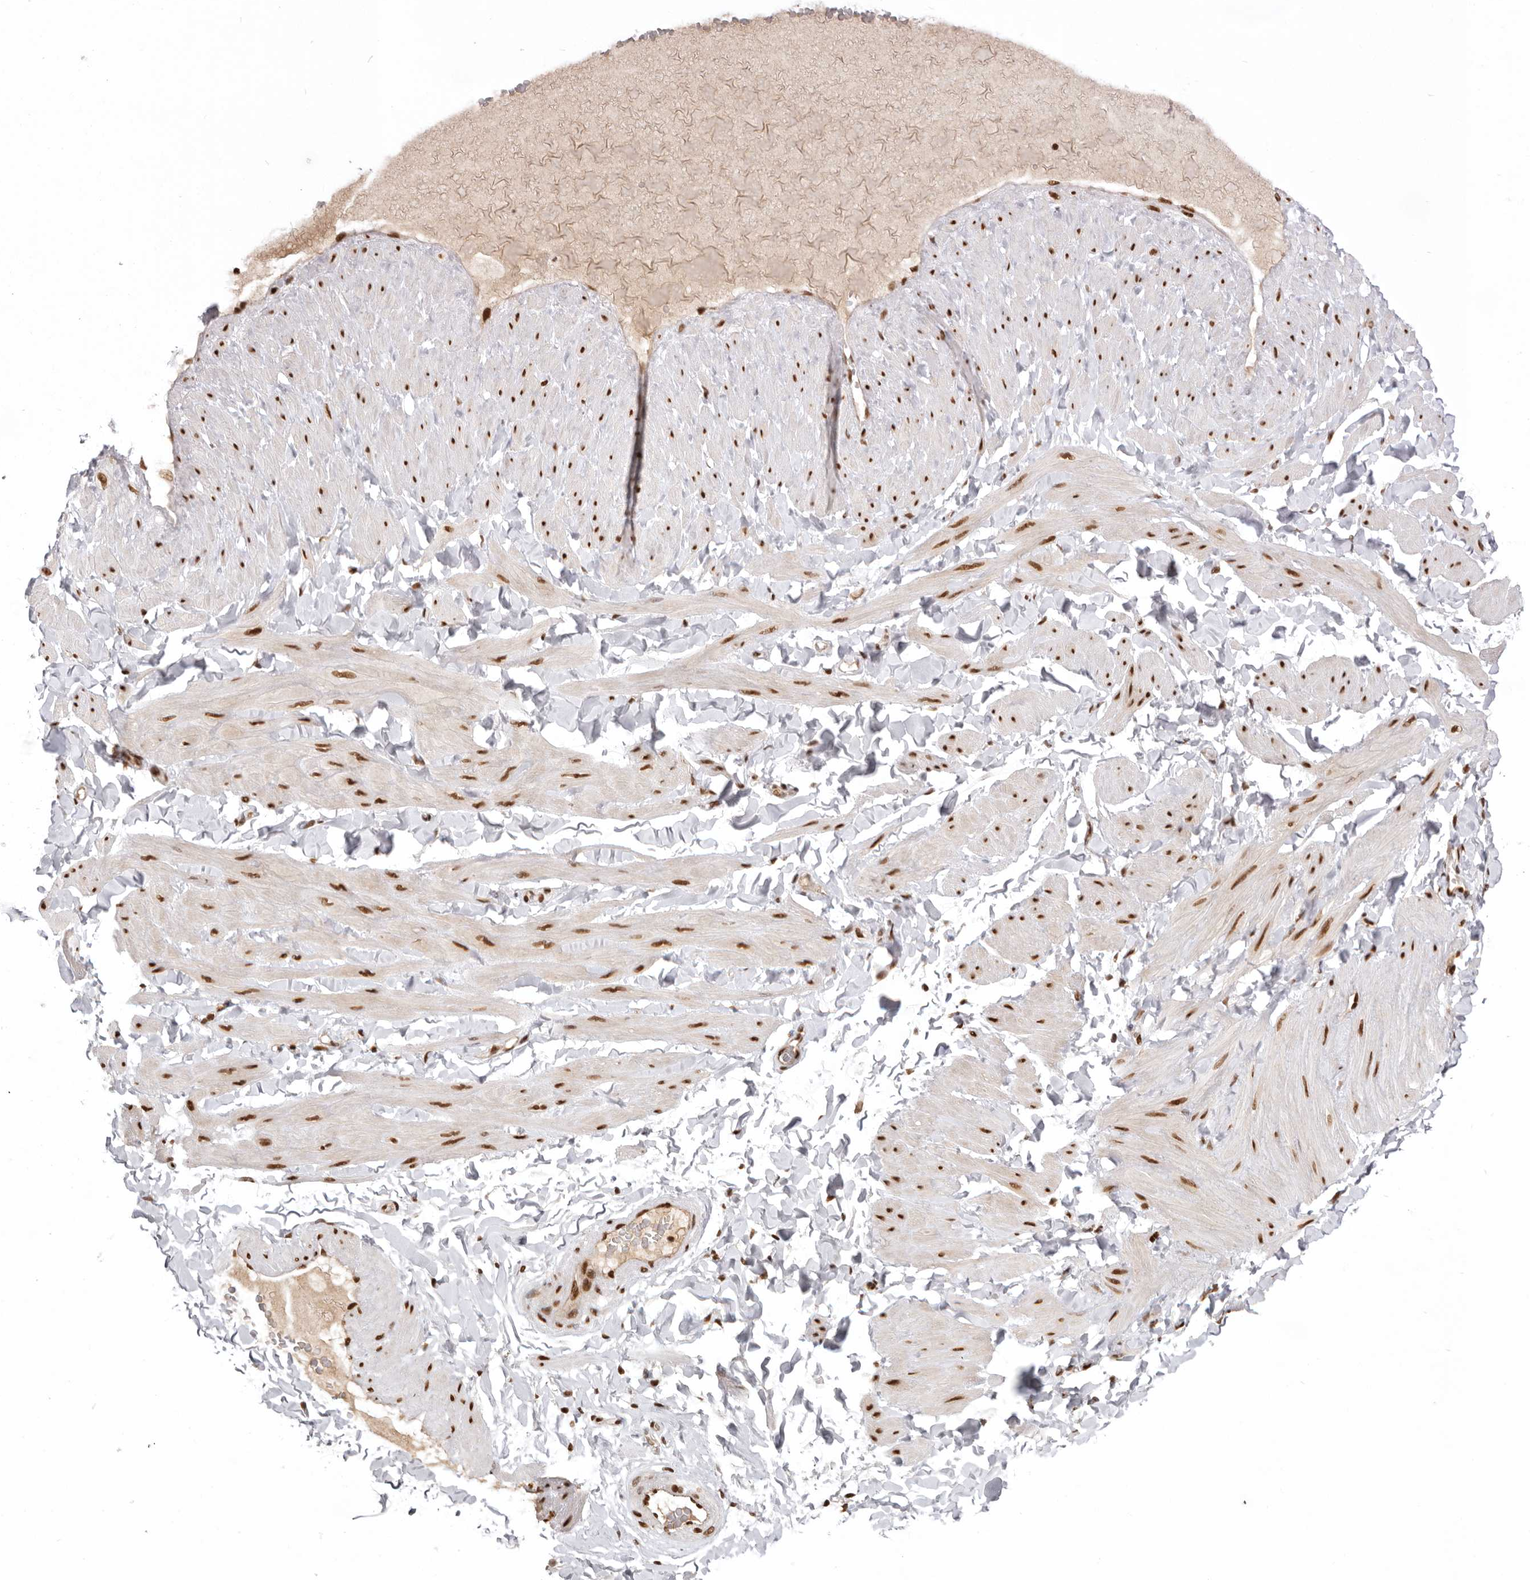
{"staining": {"intensity": "strong", "quantity": ">75%", "location": "nuclear"}, "tissue": "adipose tissue", "cell_type": "Adipocytes", "image_type": "normal", "snomed": [{"axis": "morphology", "description": "Normal tissue, NOS"}, {"axis": "topography", "description": "Adipose tissue"}, {"axis": "topography", "description": "Vascular tissue"}, {"axis": "topography", "description": "Peripheral nerve tissue"}], "caption": "Normal adipose tissue demonstrates strong nuclear positivity in about >75% of adipocytes.", "gene": "CHTOP", "patient": {"sex": "male", "age": 25}}